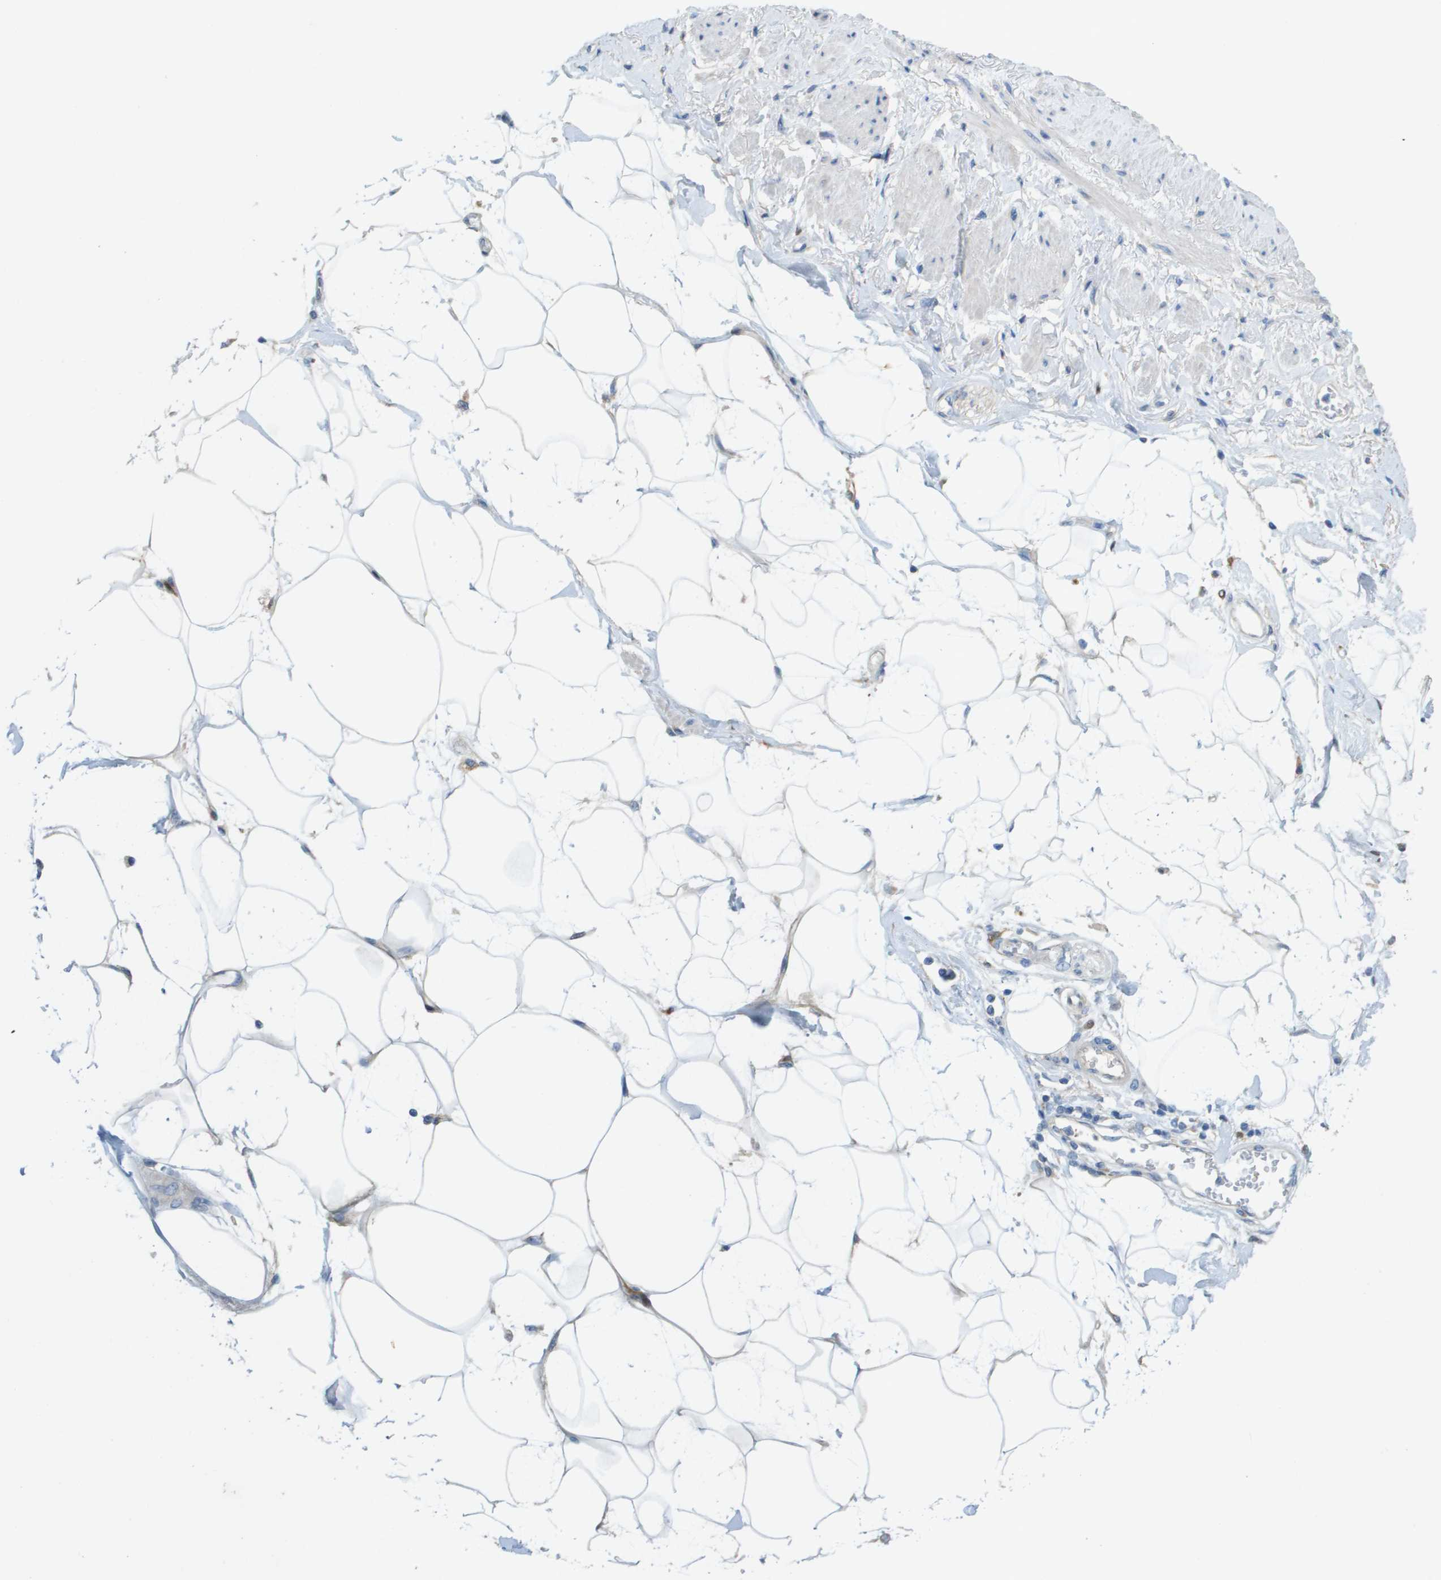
{"staining": {"intensity": "weak", "quantity": "25%-75%", "location": "cytoplasmic/membranous"}, "tissue": "adipose tissue", "cell_type": "Adipocytes", "image_type": "normal", "snomed": [{"axis": "morphology", "description": "Normal tissue, NOS"}, {"axis": "morphology", "description": "Adenocarcinoma, NOS"}, {"axis": "topography", "description": "Duodenum"}, {"axis": "topography", "description": "Peripheral nerve tissue"}], "caption": "Adipose tissue stained with IHC reveals weak cytoplasmic/membranous positivity in about 25%-75% of adipocytes. (Brightfield microscopy of DAB IHC at high magnification).", "gene": "CYGB", "patient": {"sex": "female", "age": 60}}